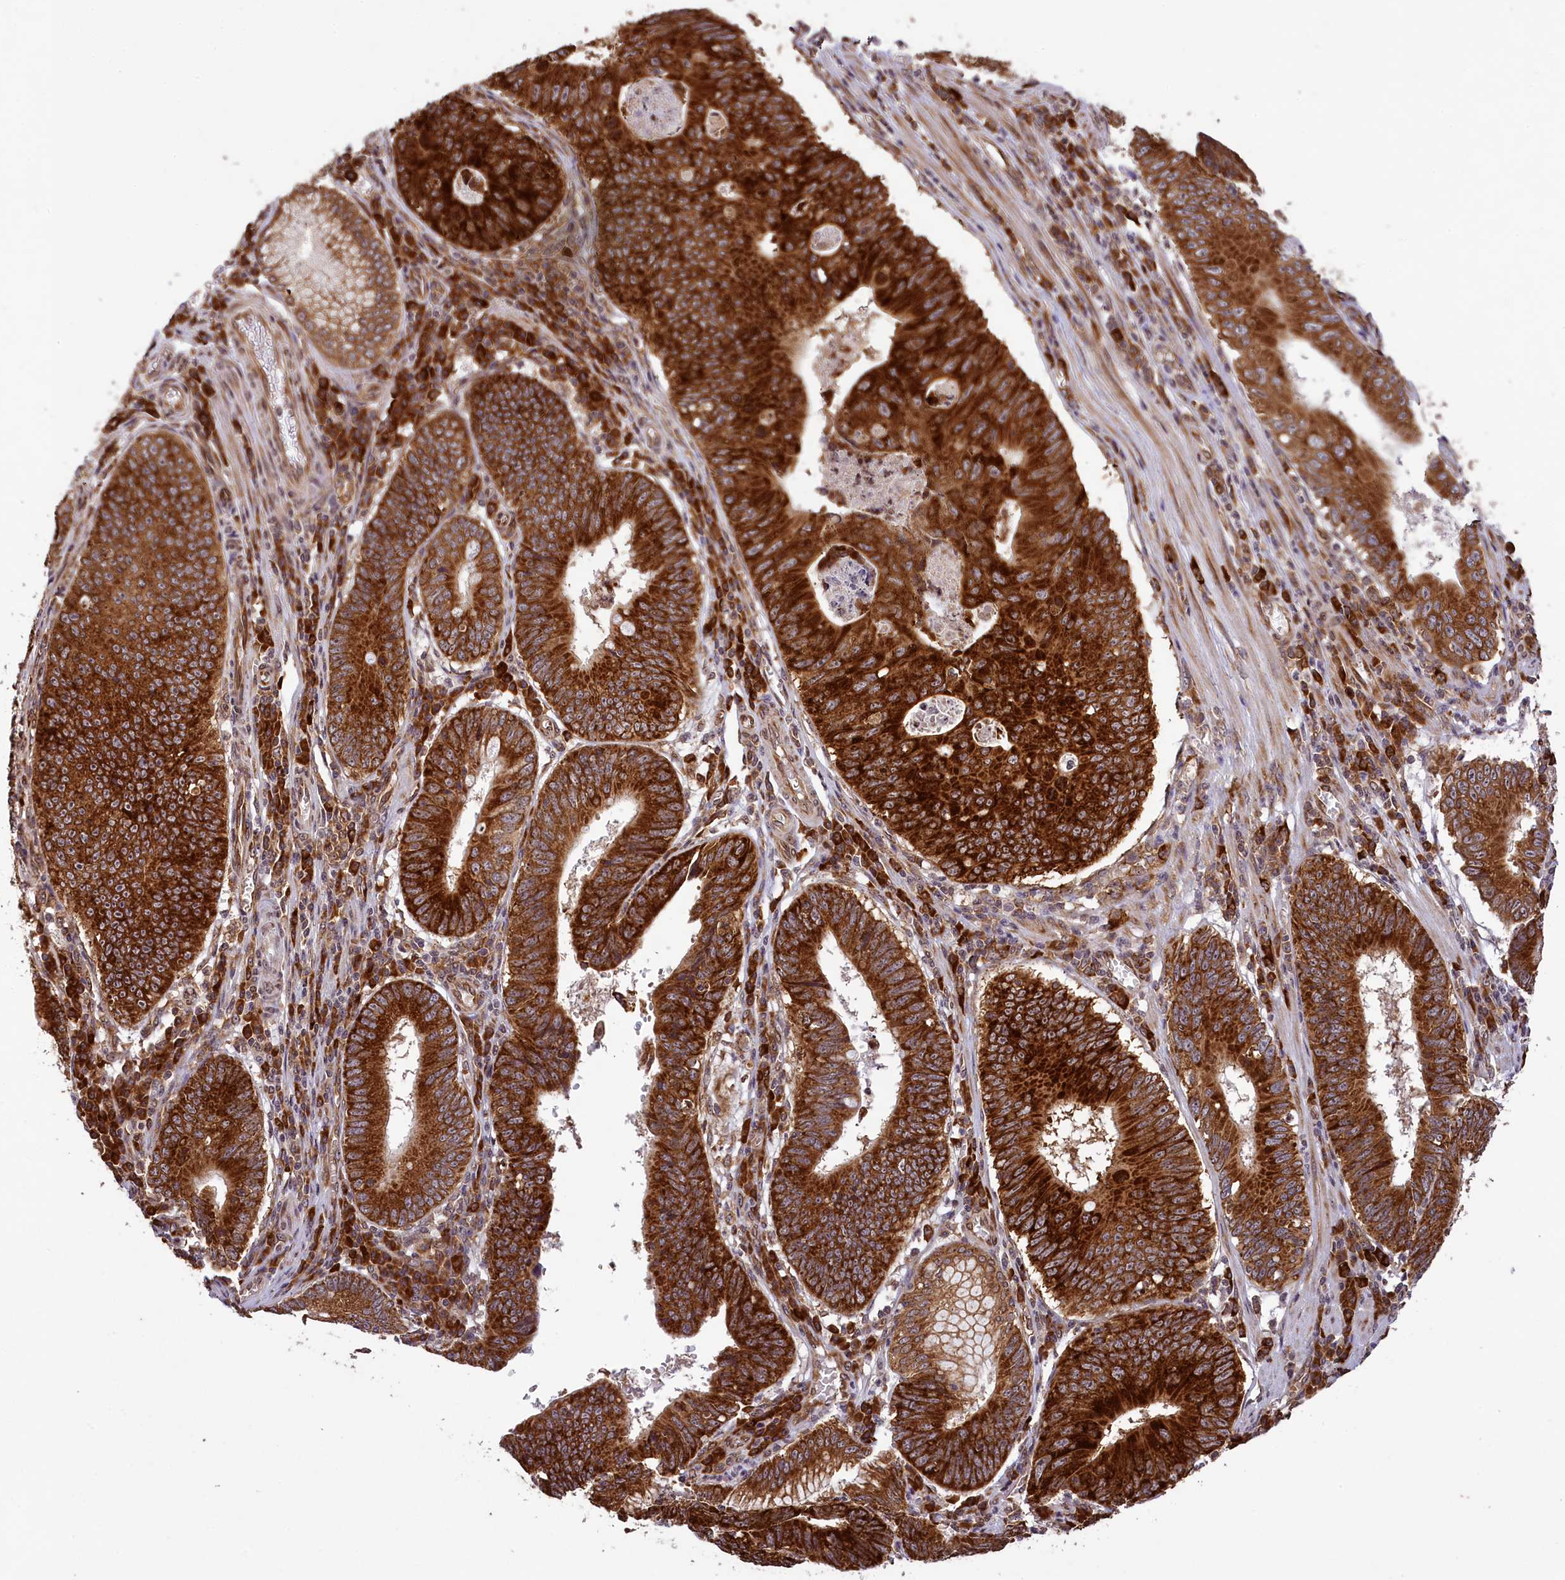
{"staining": {"intensity": "strong", "quantity": ">75%", "location": "cytoplasmic/membranous"}, "tissue": "stomach cancer", "cell_type": "Tumor cells", "image_type": "cancer", "snomed": [{"axis": "morphology", "description": "Adenocarcinoma, NOS"}, {"axis": "topography", "description": "Stomach"}], "caption": "An immunohistochemistry micrograph of tumor tissue is shown. Protein staining in brown highlights strong cytoplasmic/membranous positivity in stomach cancer within tumor cells.", "gene": "LARP4", "patient": {"sex": "male", "age": 59}}